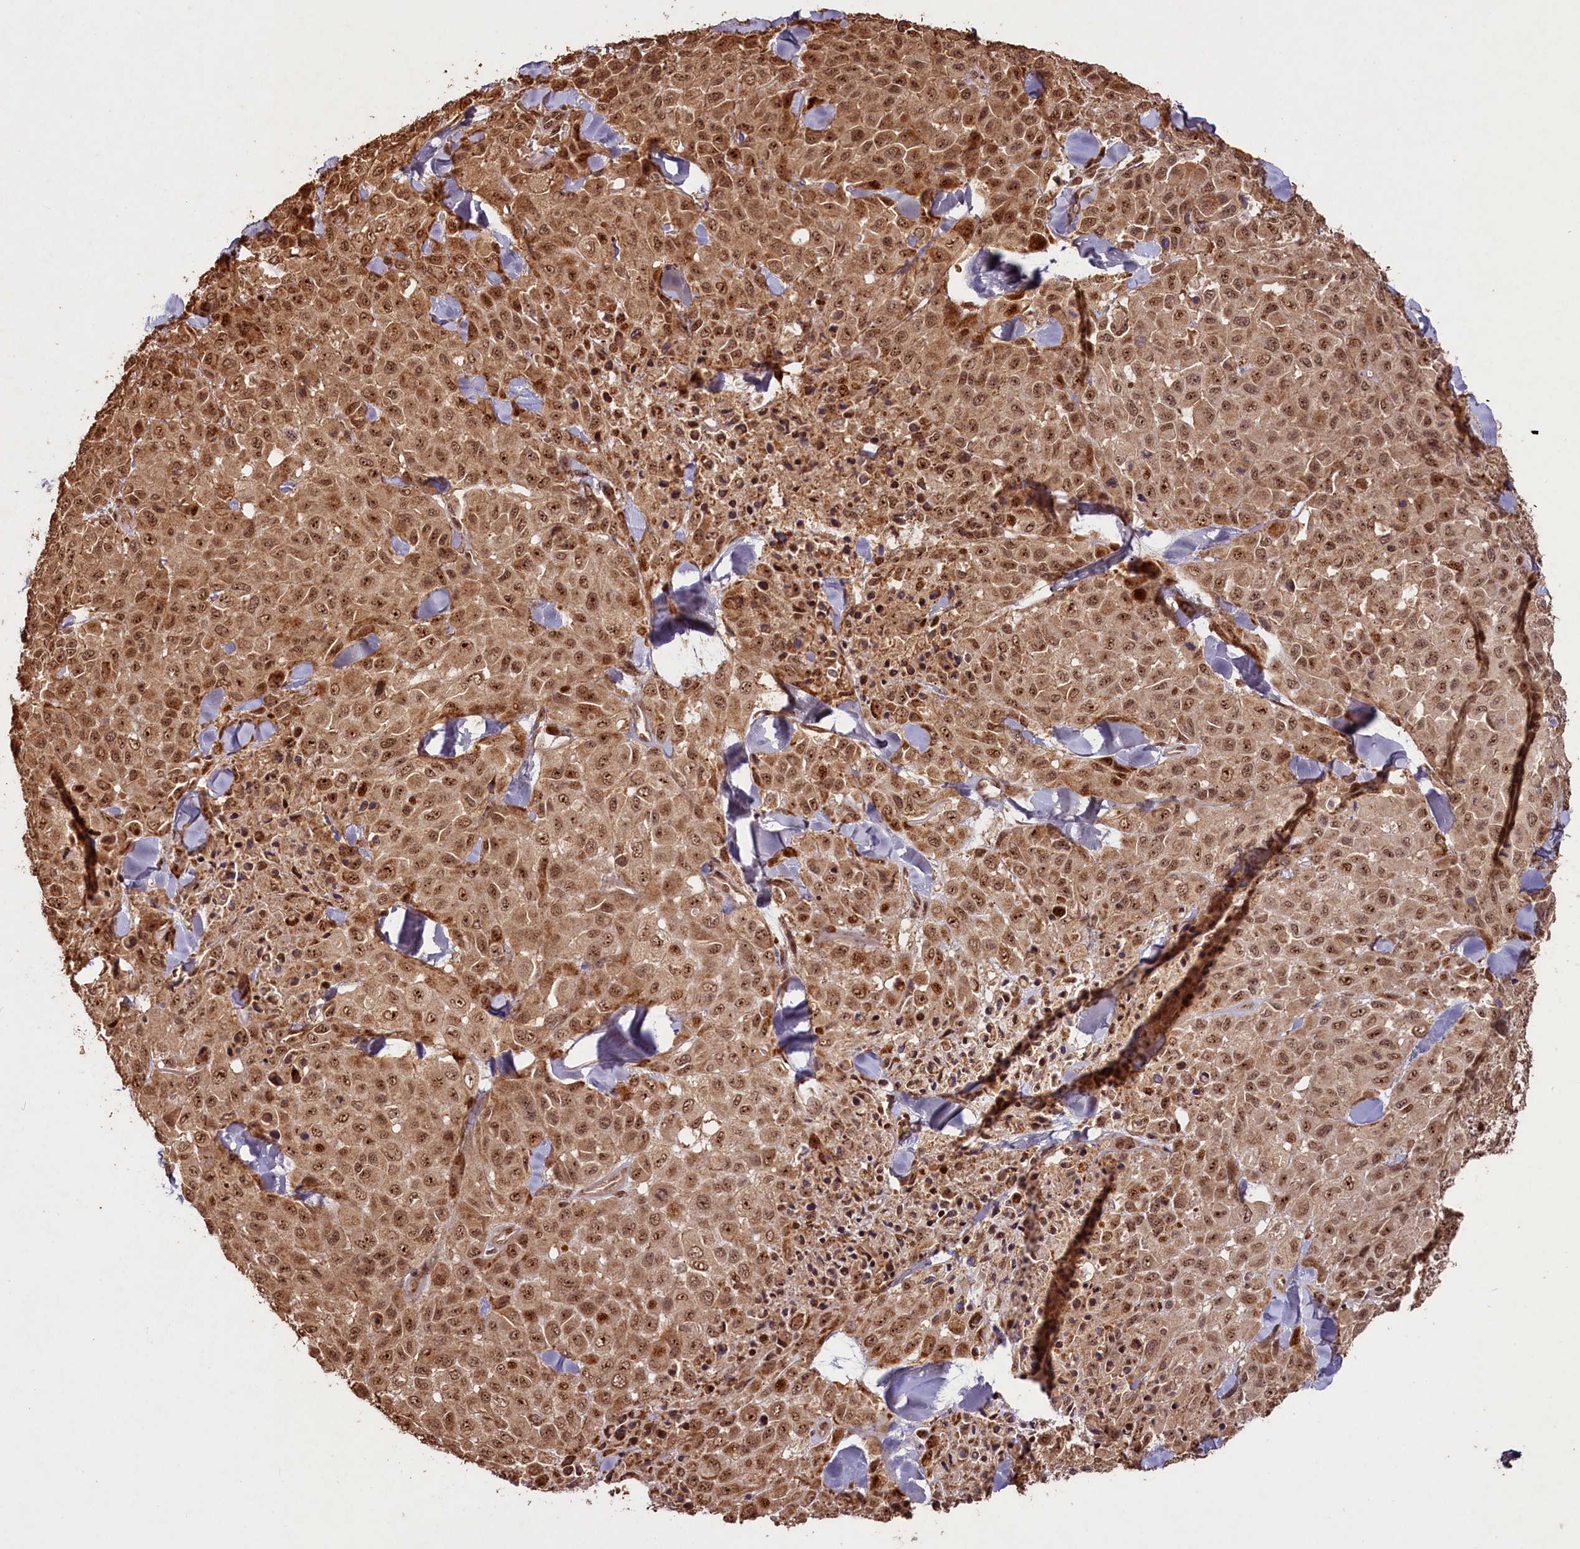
{"staining": {"intensity": "moderate", "quantity": ">75%", "location": "cytoplasmic/membranous,nuclear"}, "tissue": "melanoma", "cell_type": "Tumor cells", "image_type": "cancer", "snomed": [{"axis": "morphology", "description": "Malignant melanoma, Metastatic site"}, {"axis": "topography", "description": "Skin"}], "caption": "Human malignant melanoma (metastatic site) stained for a protein (brown) displays moderate cytoplasmic/membranous and nuclear positive staining in about >75% of tumor cells.", "gene": "SHPRH", "patient": {"sex": "female", "age": 81}}